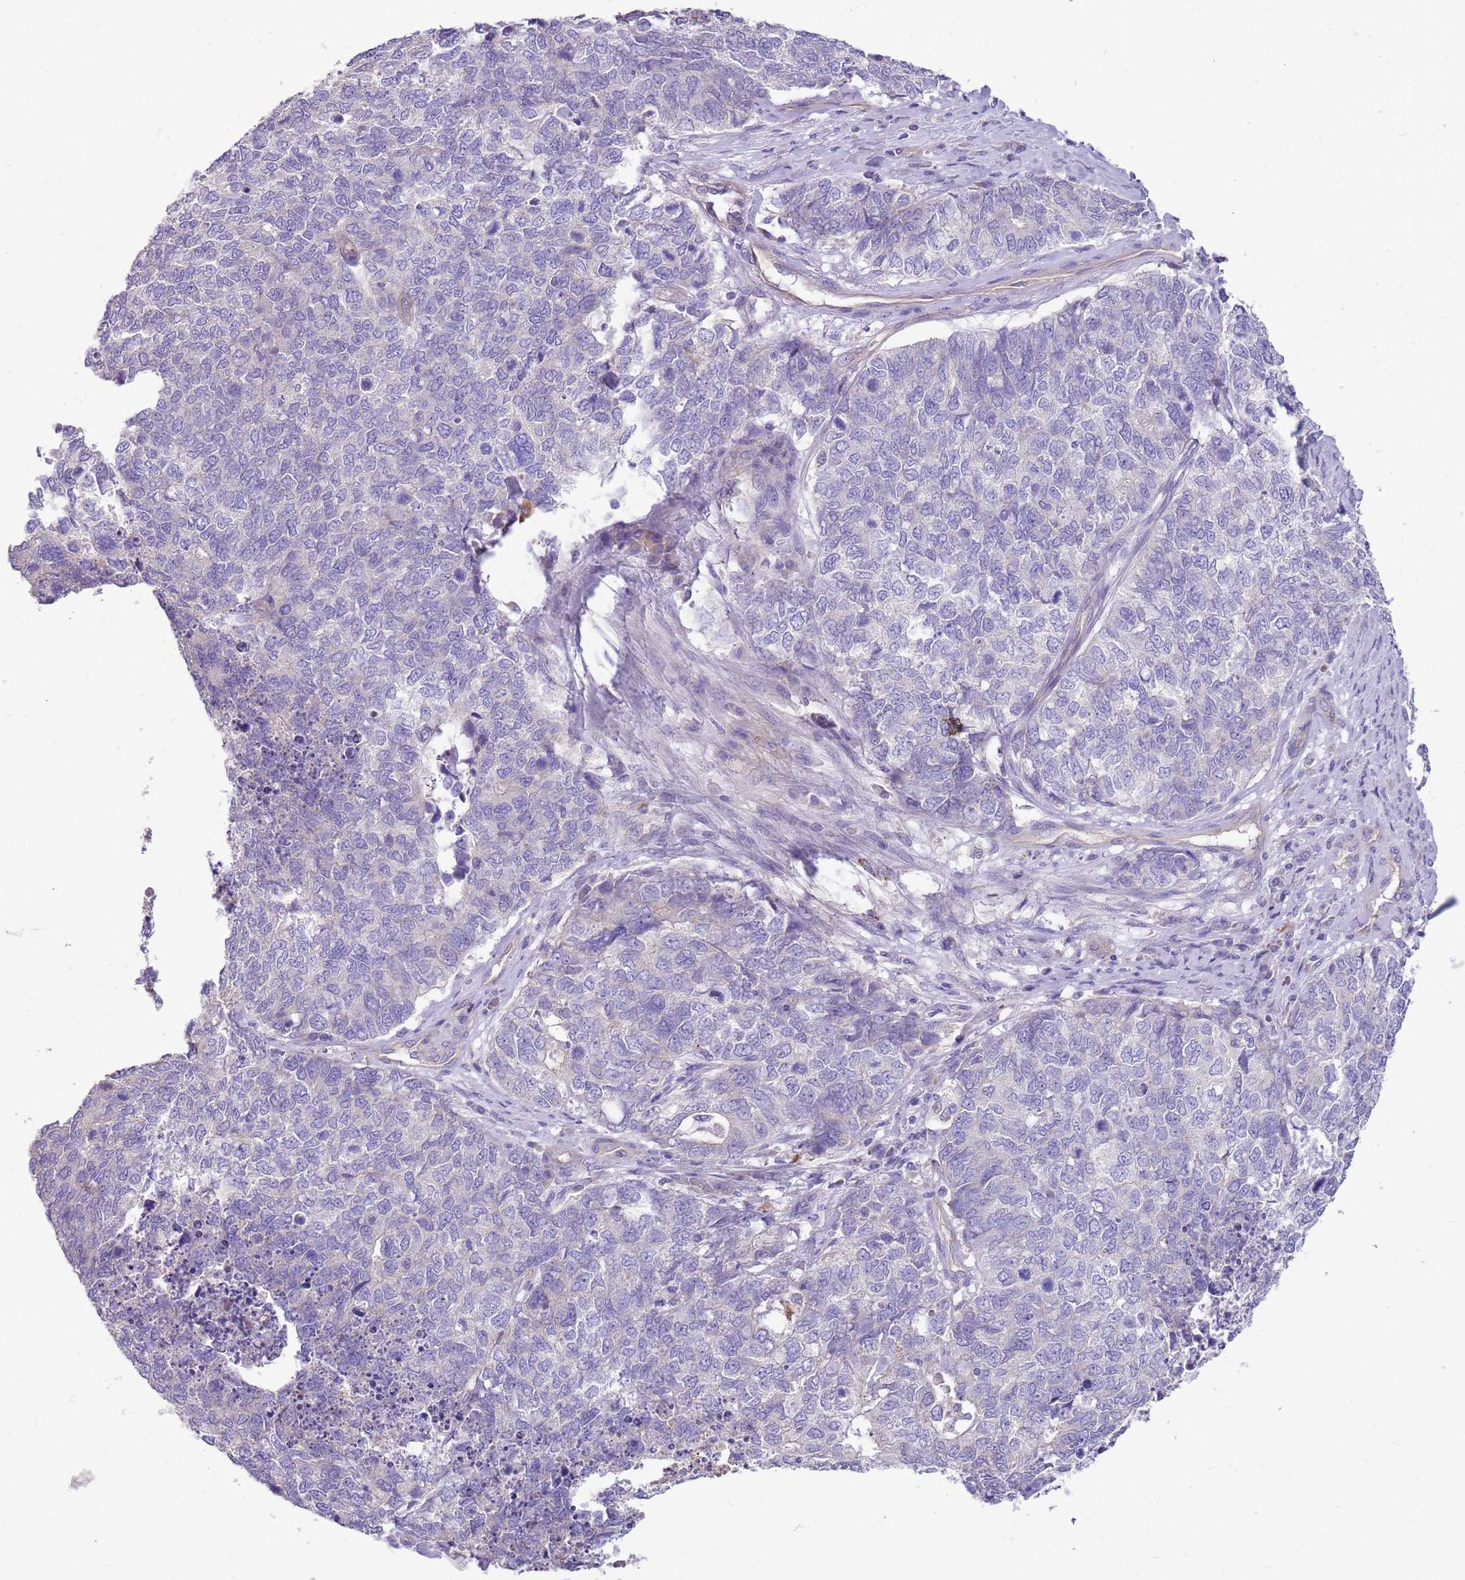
{"staining": {"intensity": "negative", "quantity": "none", "location": "none"}, "tissue": "cervical cancer", "cell_type": "Tumor cells", "image_type": "cancer", "snomed": [{"axis": "morphology", "description": "Squamous cell carcinoma, NOS"}, {"axis": "topography", "description": "Cervix"}], "caption": "Tumor cells are negative for brown protein staining in squamous cell carcinoma (cervical).", "gene": "NTN4", "patient": {"sex": "female", "age": 63}}